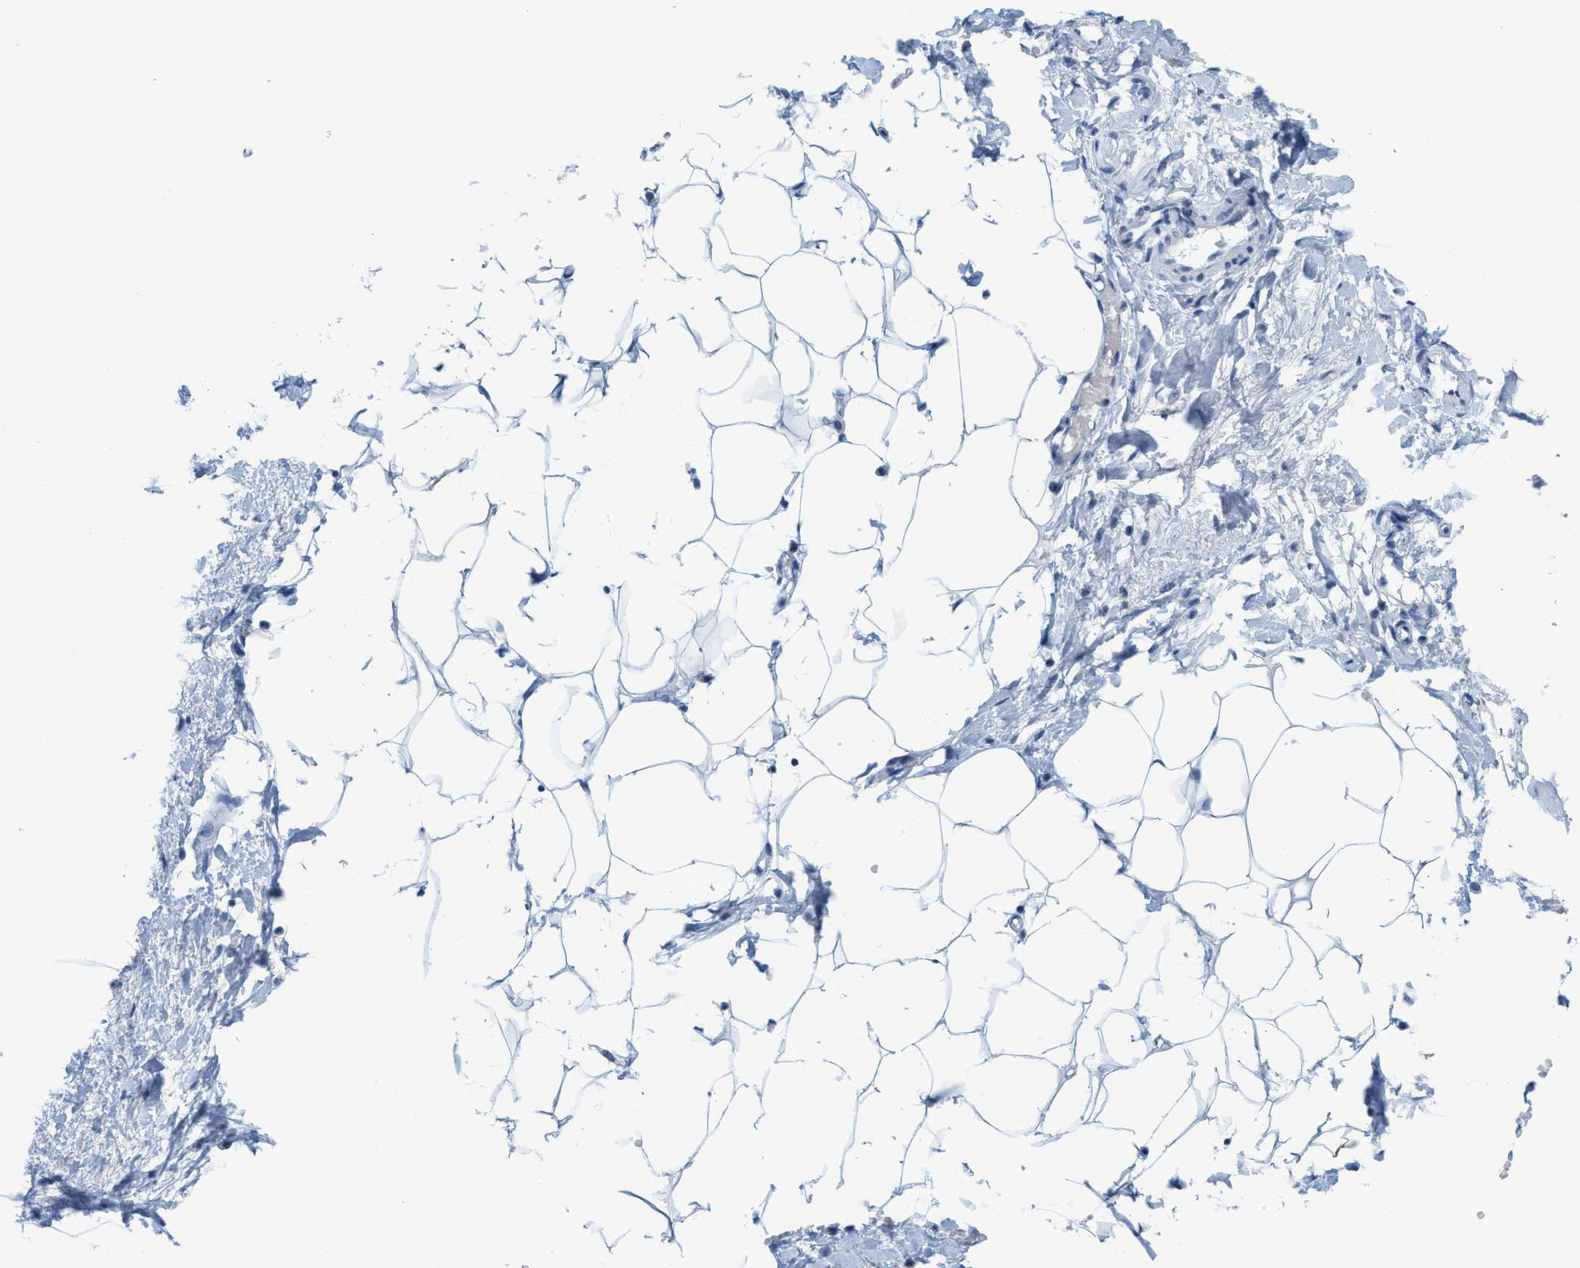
{"staining": {"intensity": "negative", "quantity": "none", "location": "none"}, "tissue": "adipose tissue", "cell_type": "Adipocytes", "image_type": "normal", "snomed": [{"axis": "morphology", "description": "Normal tissue, NOS"}, {"axis": "topography", "description": "Soft tissue"}], "caption": "IHC of normal human adipose tissue demonstrates no staining in adipocytes.", "gene": "KIFC3", "patient": {"sex": "male", "age": 72}}